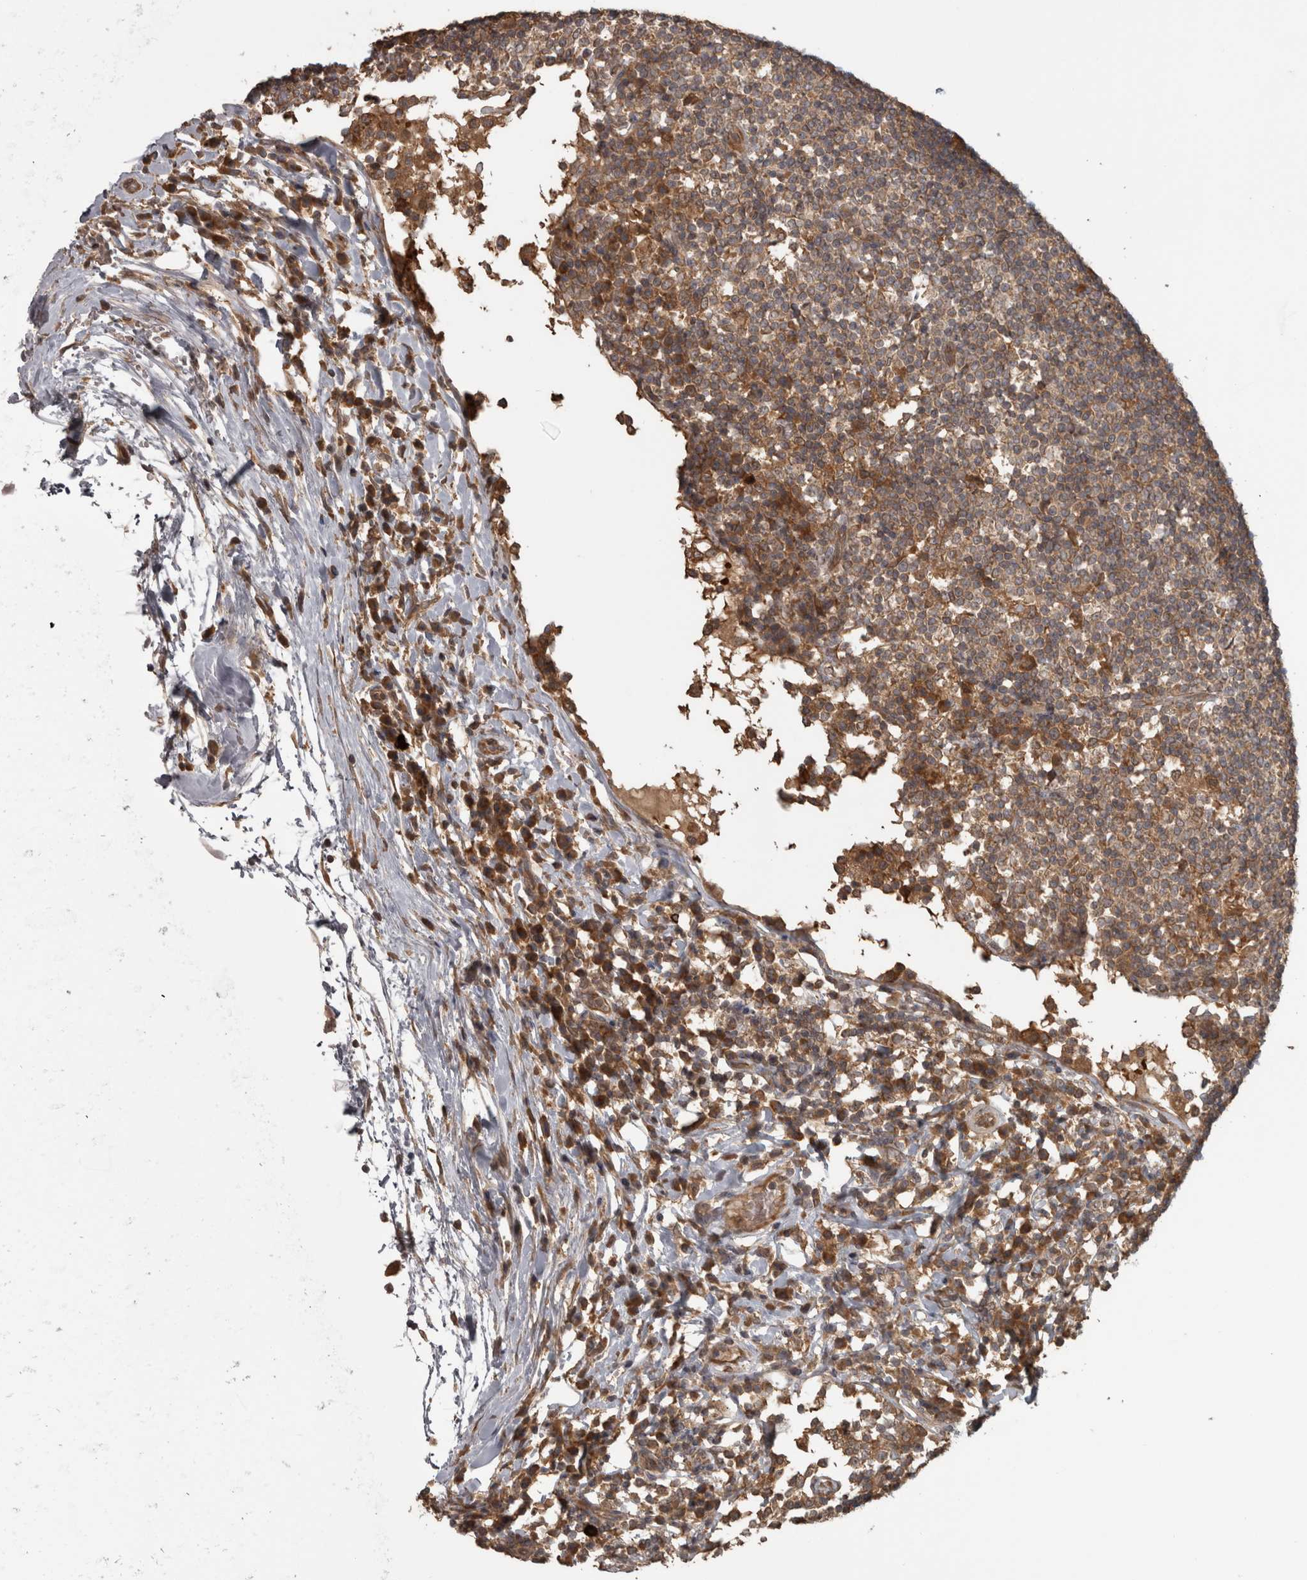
{"staining": {"intensity": "moderate", "quantity": ">75%", "location": "cytoplasmic/membranous"}, "tissue": "lymph node", "cell_type": "Germinal center cells", "image_type": "normal", "snomed": [{"axis": "morphology", "description": "Normal tissue, NOS"}, {"axis": "topography", "description": "Lymph node"}], "caption": "An immunohistochemistry (IHC) micrograph of benign tissue is shown. Protein staining in brown shows moderate cytoplasmic/membranous positivity in lymph node within germinal center cells.", "gene": "MICU3", "patient": {"sex": "female", "age": 53}}